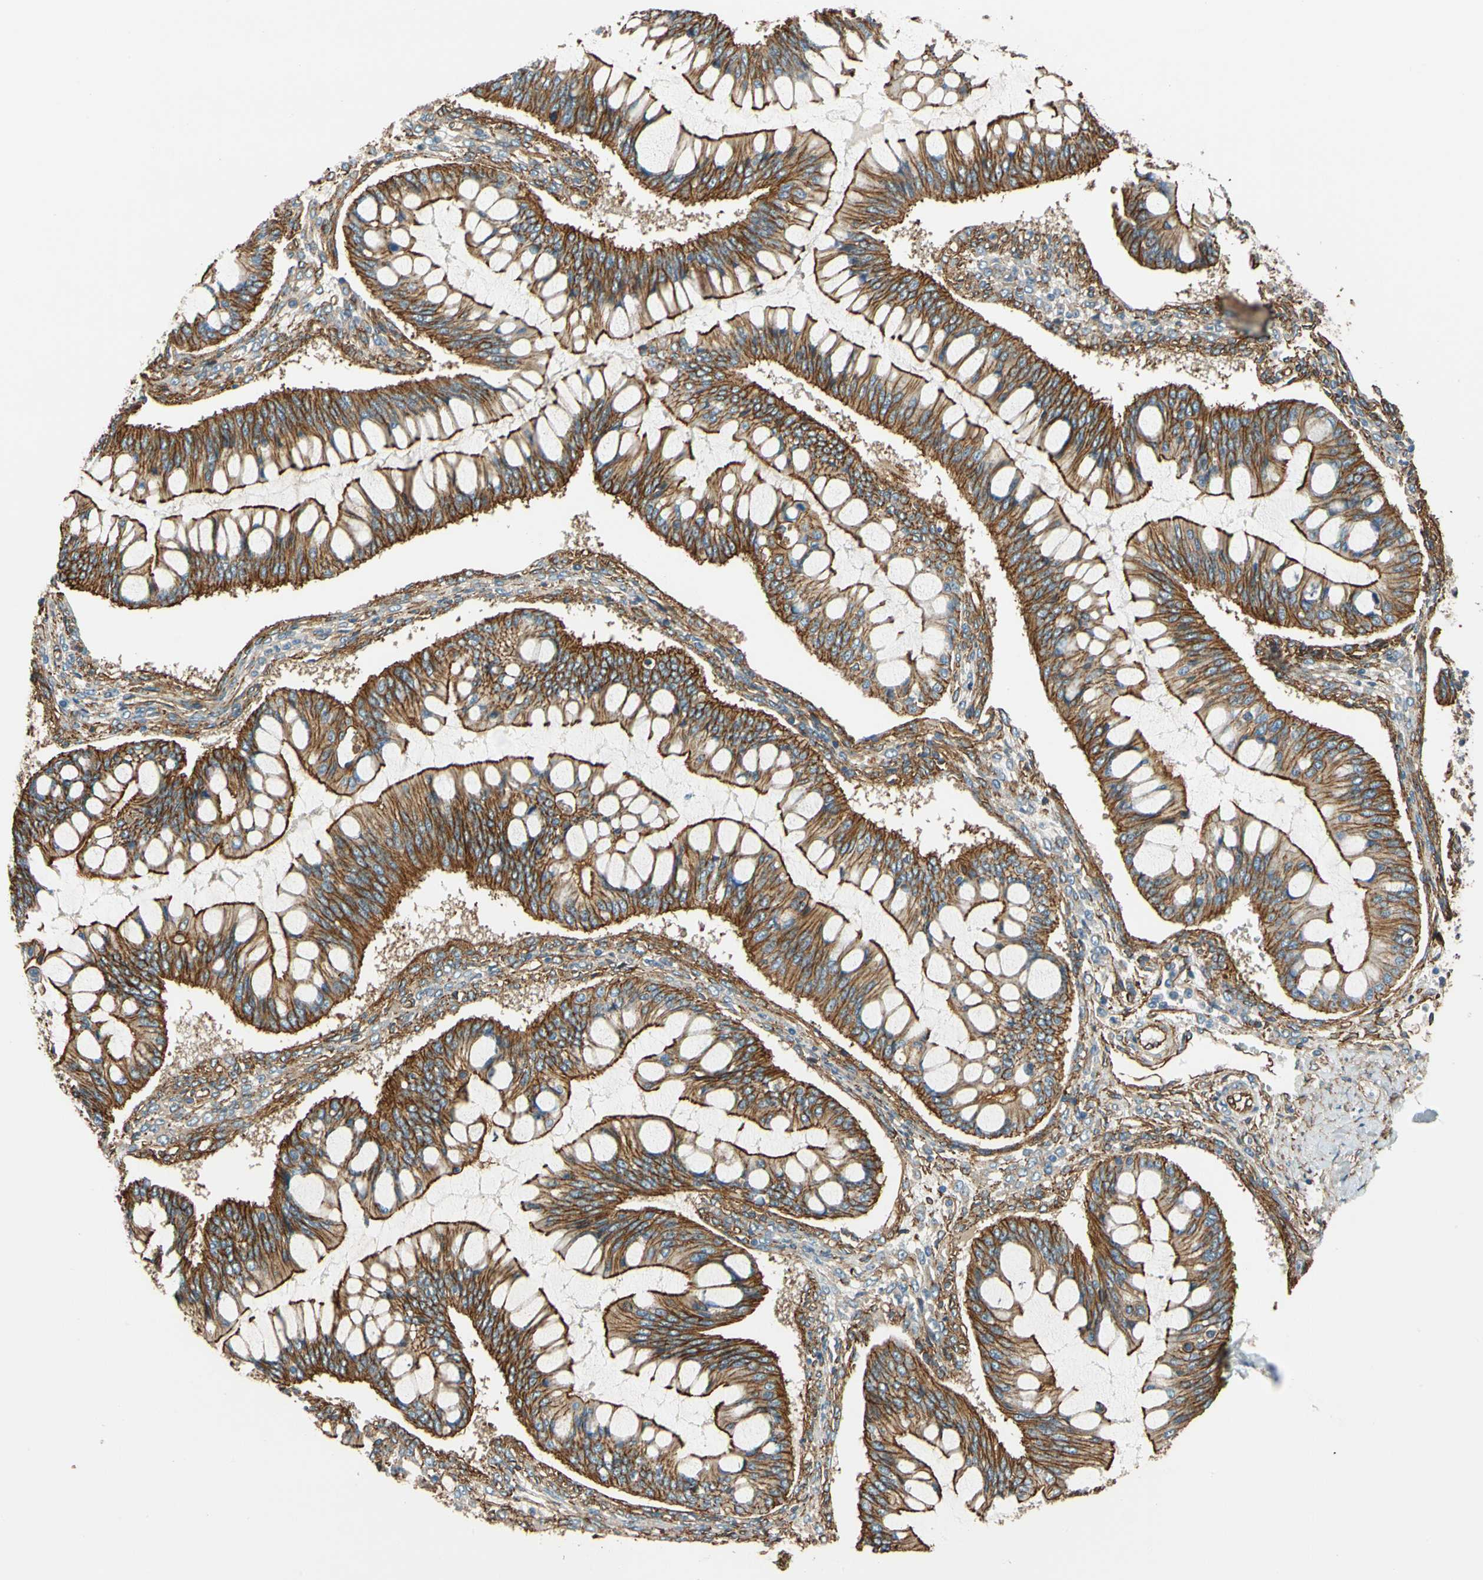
{"staining": {"intensity": "strong", "quantity": ">75%", "location": "cytoplasmic/membranous"}, "tissue": "ovarian cancer", "cell_type": "Tumor cells", "image_type": "cancer", "snomed": [{"axis": "morphology", "description": "Cystadenocarcinoma, mucinous, NOS"}, {"axis": "topography", "description": "Ovary"}], "caption": "Ovarian mucinous cystadenocarcinoma stained with a protein marker displays strong staining in tumor cells.", "gene": "SPTAN1", "patient": {"sex": "female", "age": 73}}